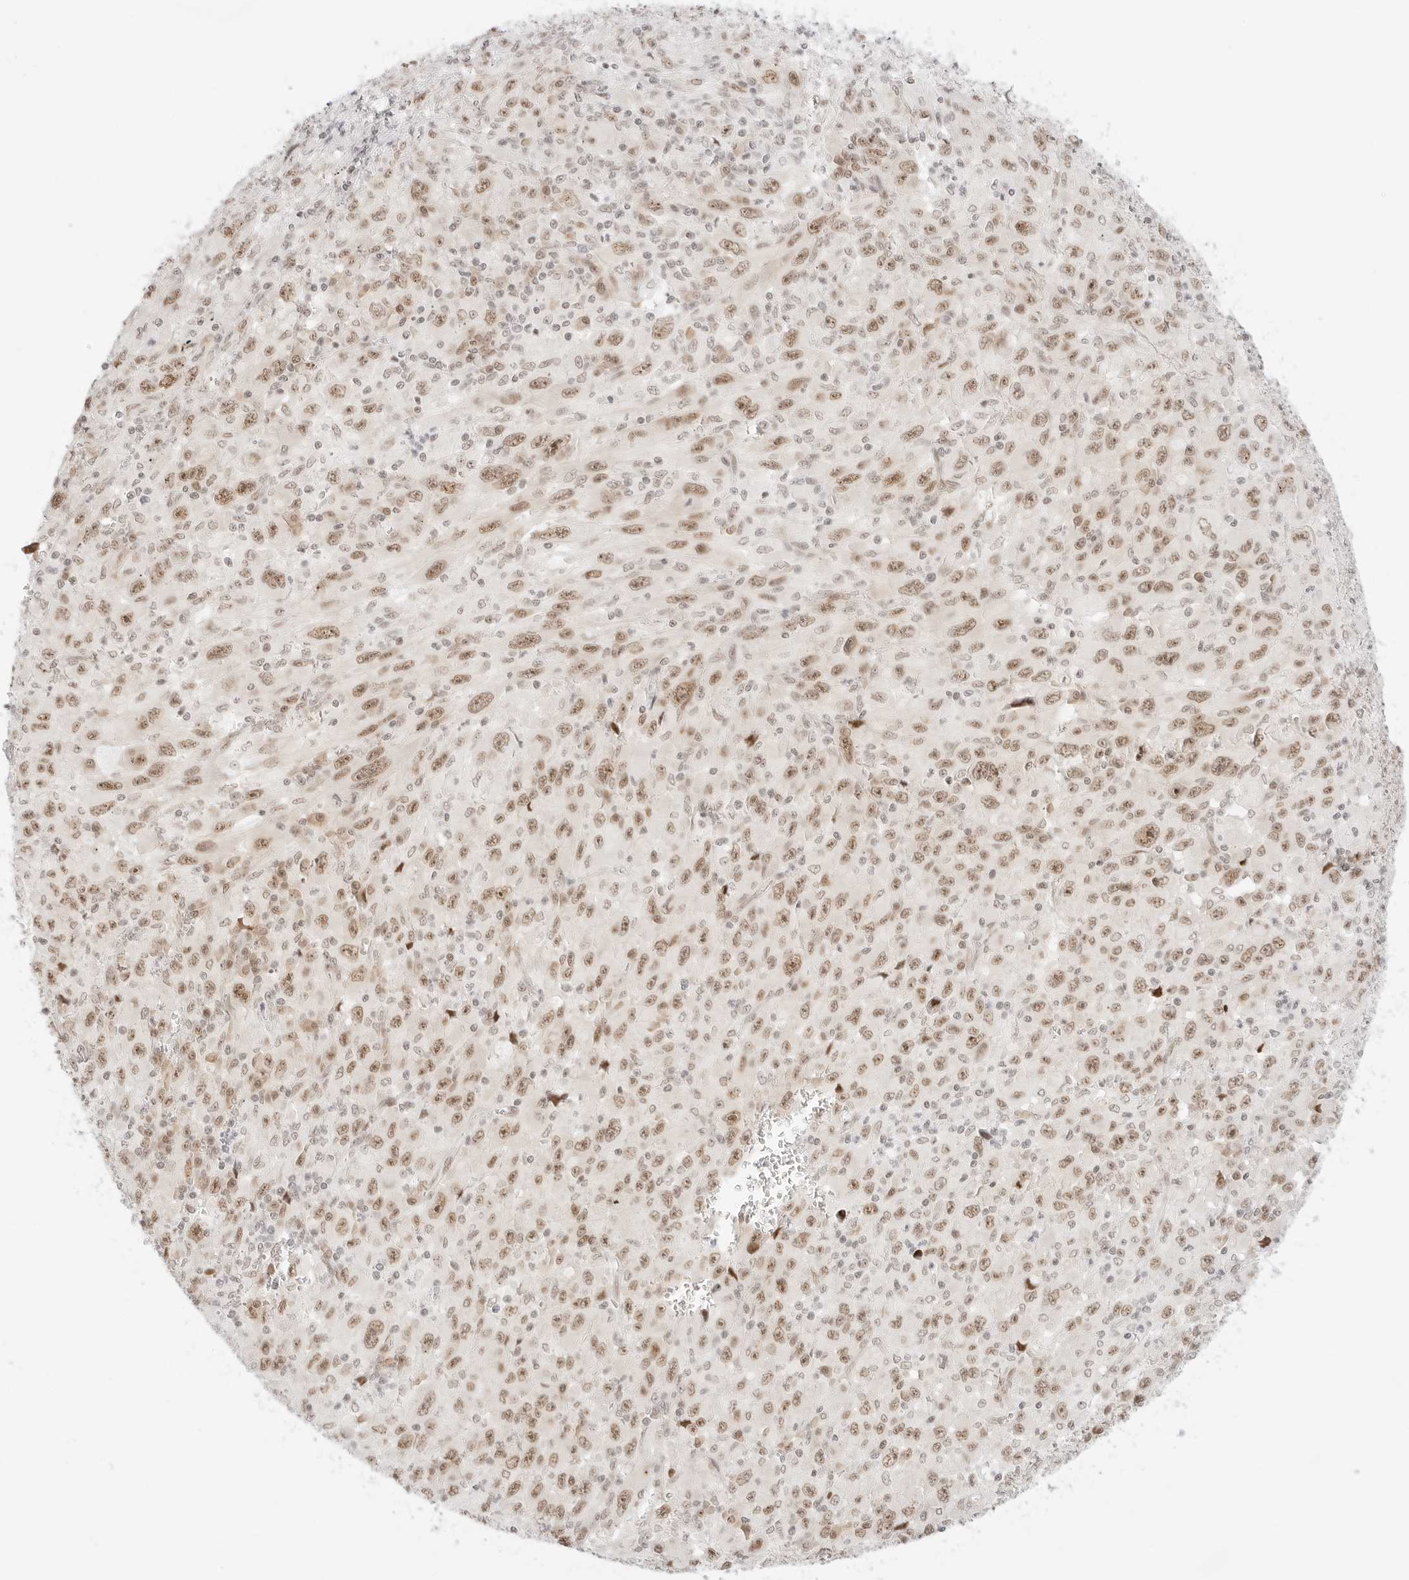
{"staining": {"intensity": "moderate", "quantity": ">75%", "location": "nuclear"}, "tissue": "melanoma", "cell_type": "Tumor cells", "image_type": "cancer", "snomed": [{"axis": "morphology", "description": "Malignant melanoma, Metastatic site"}, {"axis": "topography", "description": "Skin"}], "caption": "Moderate nuclear positivity for a protein is appreciated in approximately >75% of tumor cells of melanoma using IHC.", "gene": "ITGA6", "patient": {"sex": "female", "age": 56}}